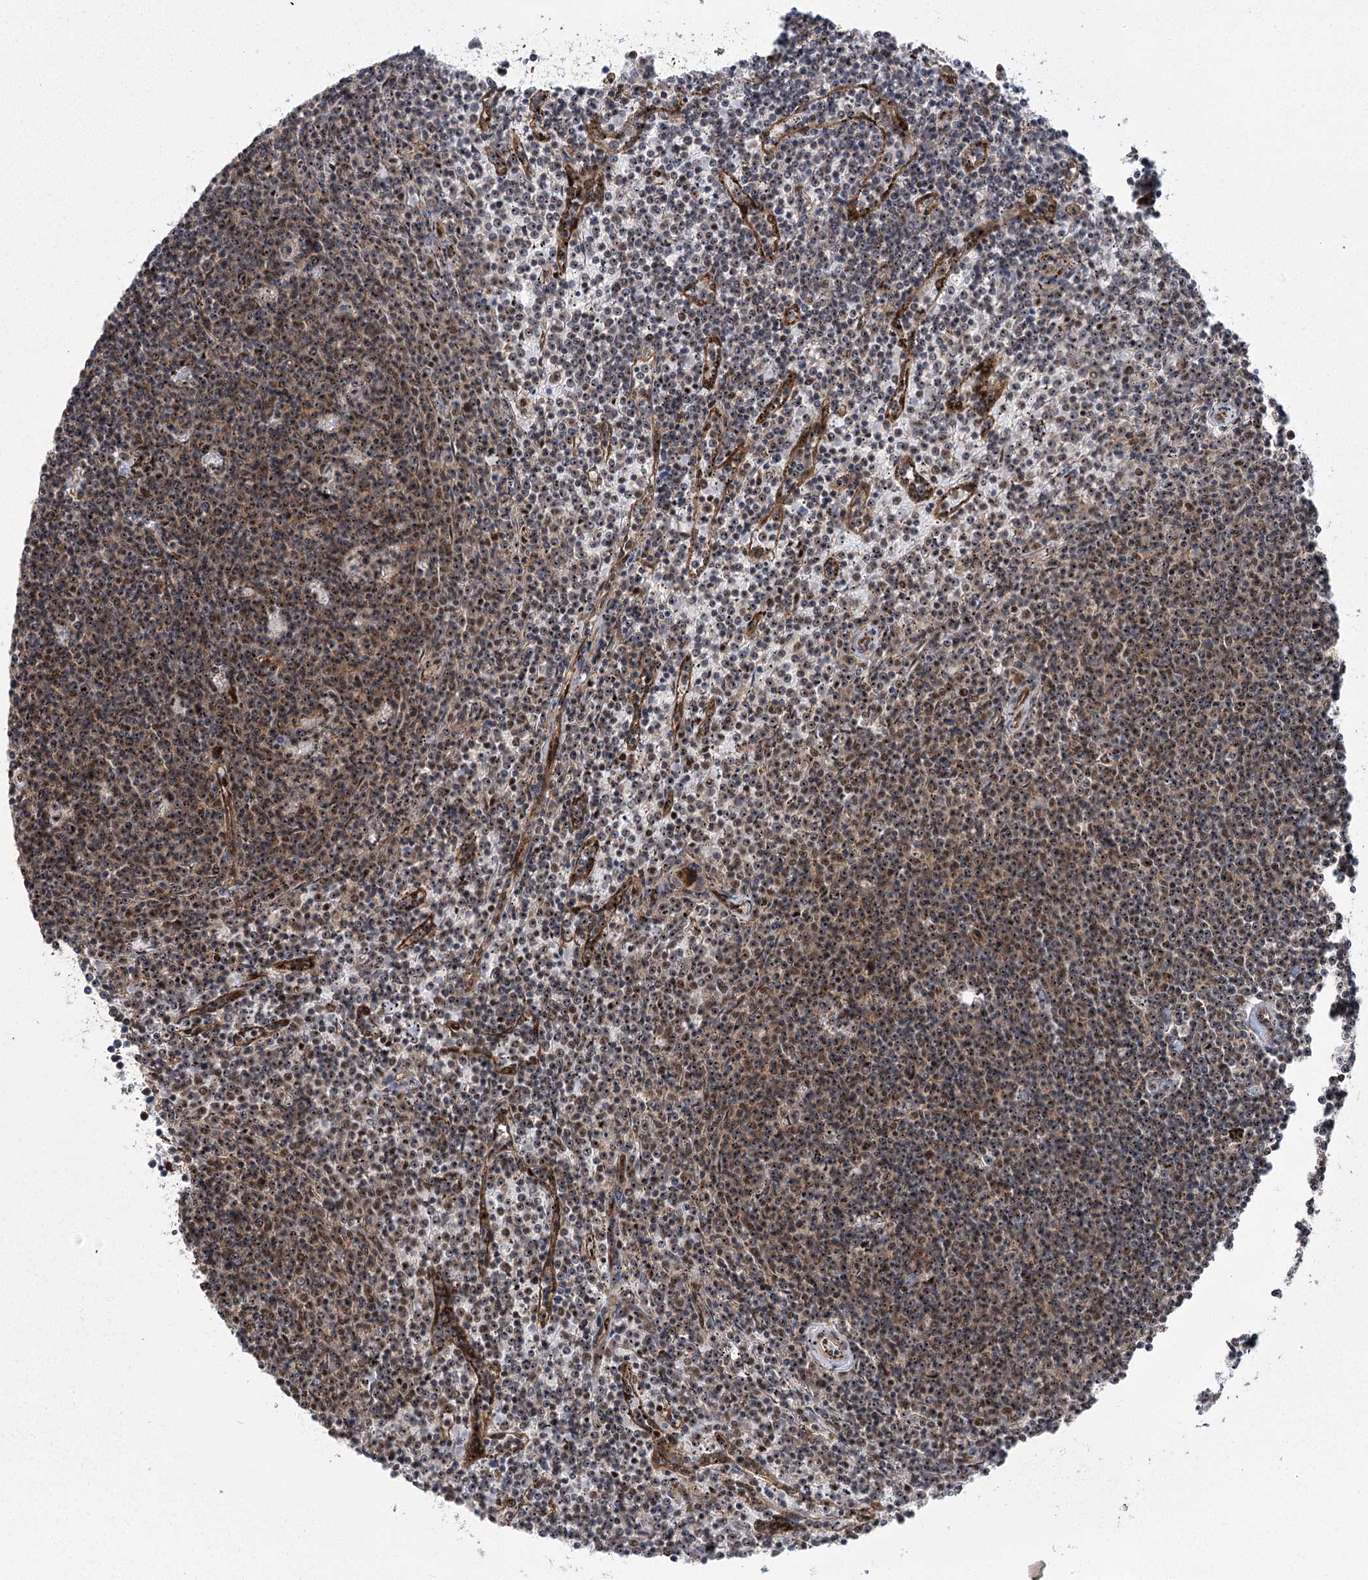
{"staining": {"intensity": "moderate", "quantity": "25%-75%", "location": "nuclear"}, "tissue": "lymphoma", "cell_type": "Tumor cells", "image_type": "cancer", "snomed": [{"axis": "morphology", "description": "Malignant lymphoma, non-Hodgkin's type, Low grade"}, {"axis": "topography", "description": "Spleen"}], "caption": "Immunohistochemistry (IHC) of human malignant lymphoma, non-Hodgkin's type (low-grade) reveals medium levels of moderate nuclear expression in approximately 25%-75% of tumor cells.", "gene": "PARM1", "patient": {"sex": "female", "age": 50}}